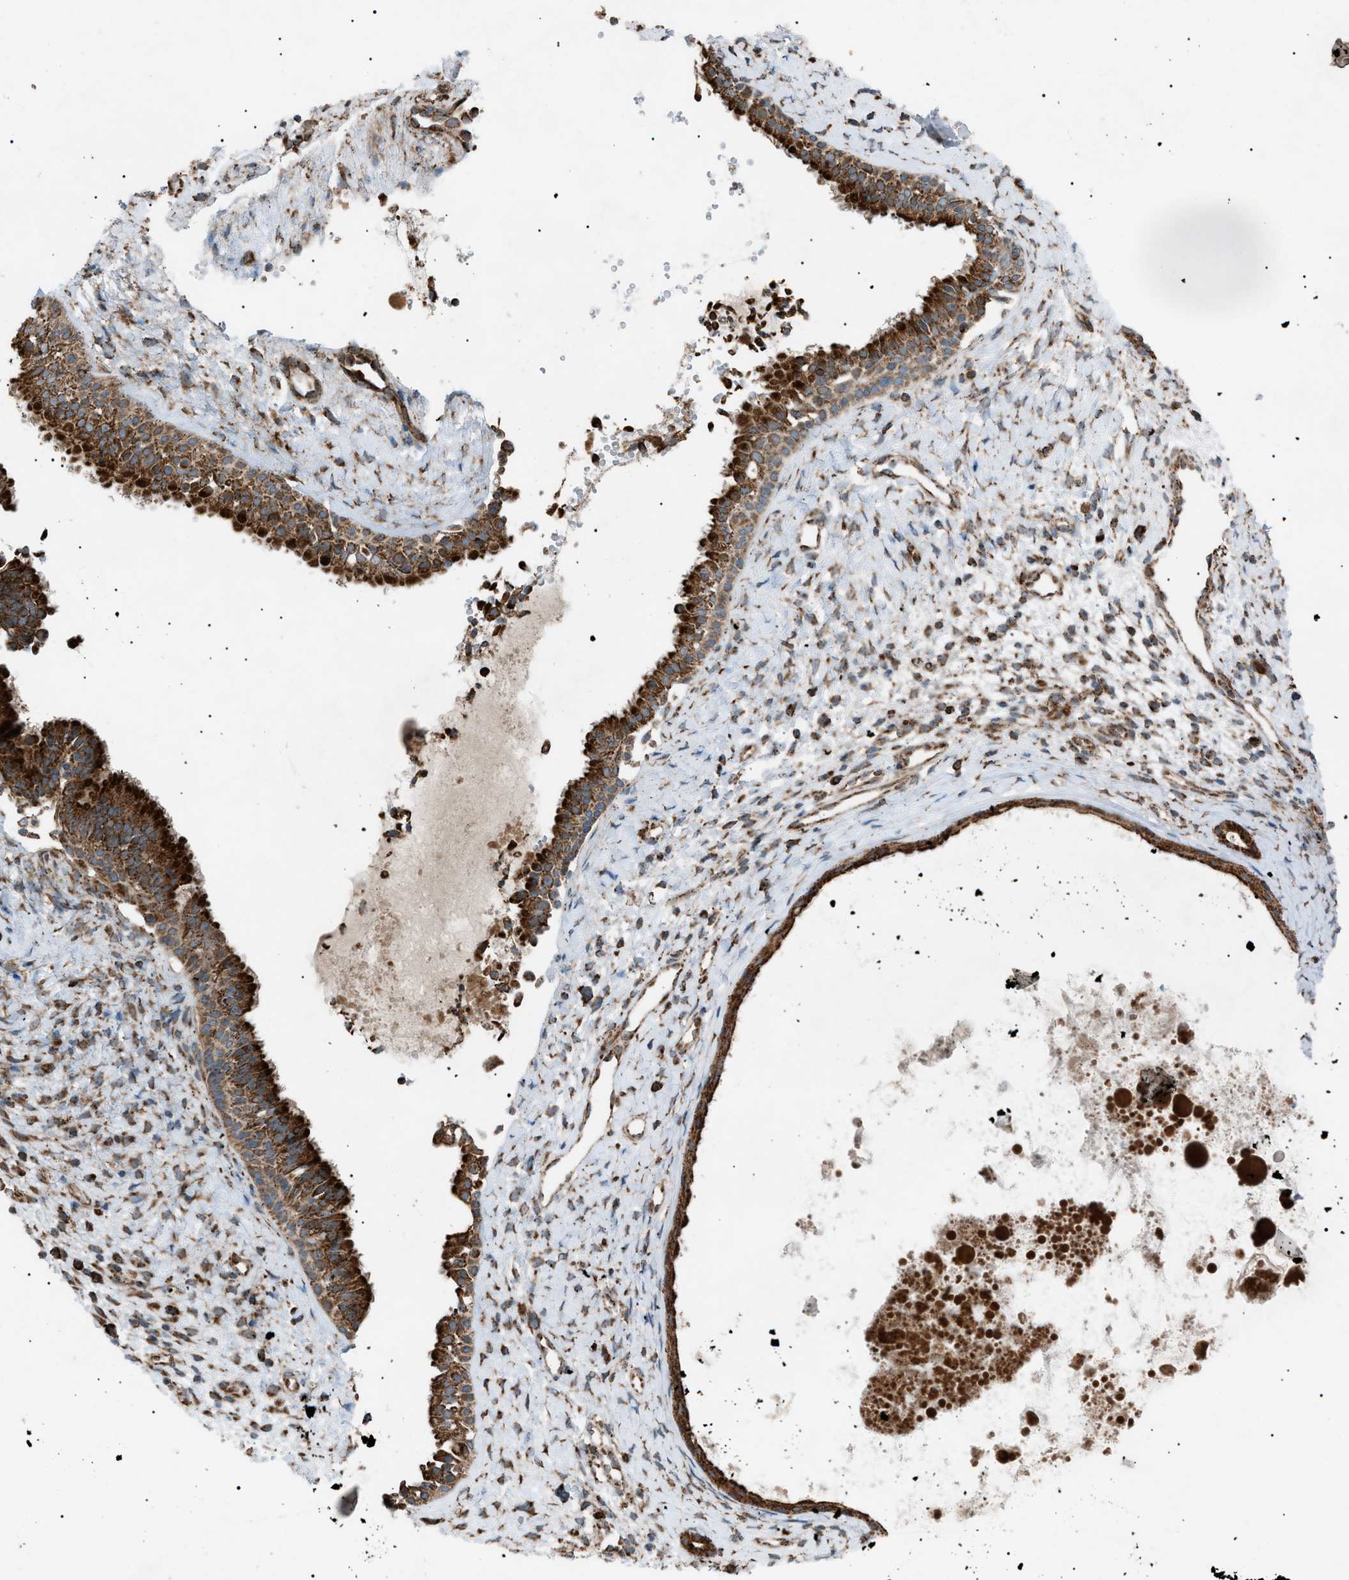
{"staining": {"intensity": "strong", "quantity": ">75%", "location": "cytoplasmic/membranous"}, "tissue": "nasopharynx", "cell_type": "Respiratory epithelial cells", "image_type": "normal", "snomed": [{"axis": "morphology", "description": "Normal tissue, NOS"}, {"axis": "topography", "description": "Nasopharynx"}], "caption": "Strong cytoplasmic/membranous expression is appreciated in about >75% of respiratory epithelial cells in normal nasopharynx. (IHC, brightfield microscopy, high magnification).", "gene": "C1GALT1C1", "patient": {"sex": "male", "age": 22}}